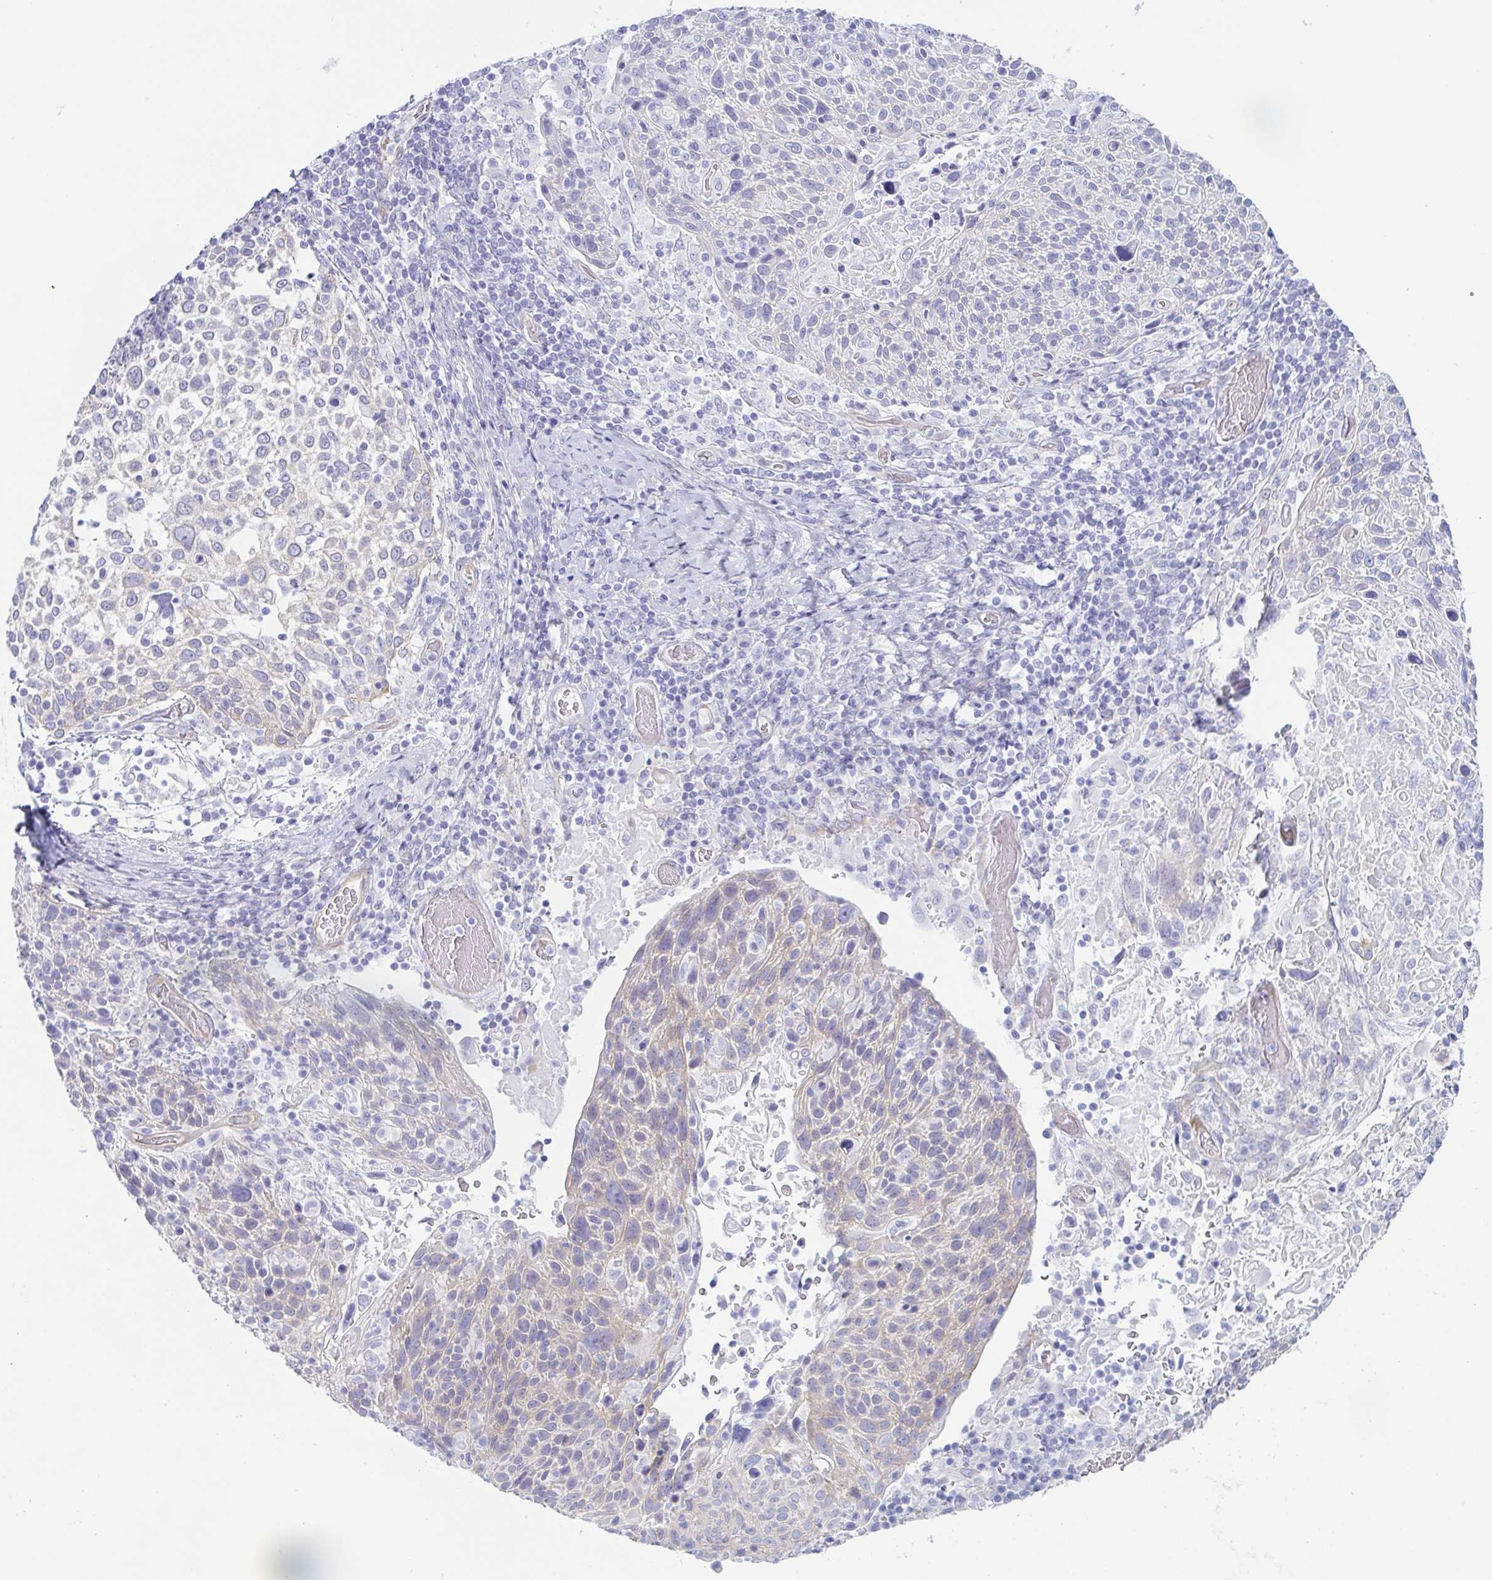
{"staining": {"intensity": "weak", "quantity": "25%-75%", "location": "cytoplasmic/membranous"}, "tissue": "cervical cancer", "cell_type": "Tumor cells", "image_type": "cancer", "snomed": [{"axis": "morphology", "description": "Squamous cell carcinoma, NOS"}, {"axis": "topography", "description": "Cervix"}], "caption": "Weak cytoplasmic/membranous protein positivity is seen in about 25%-75% of tumor cells in cervical cancer.", "gene": "DYNC1I1", "patient": {"sex": "female", "age": 61}}